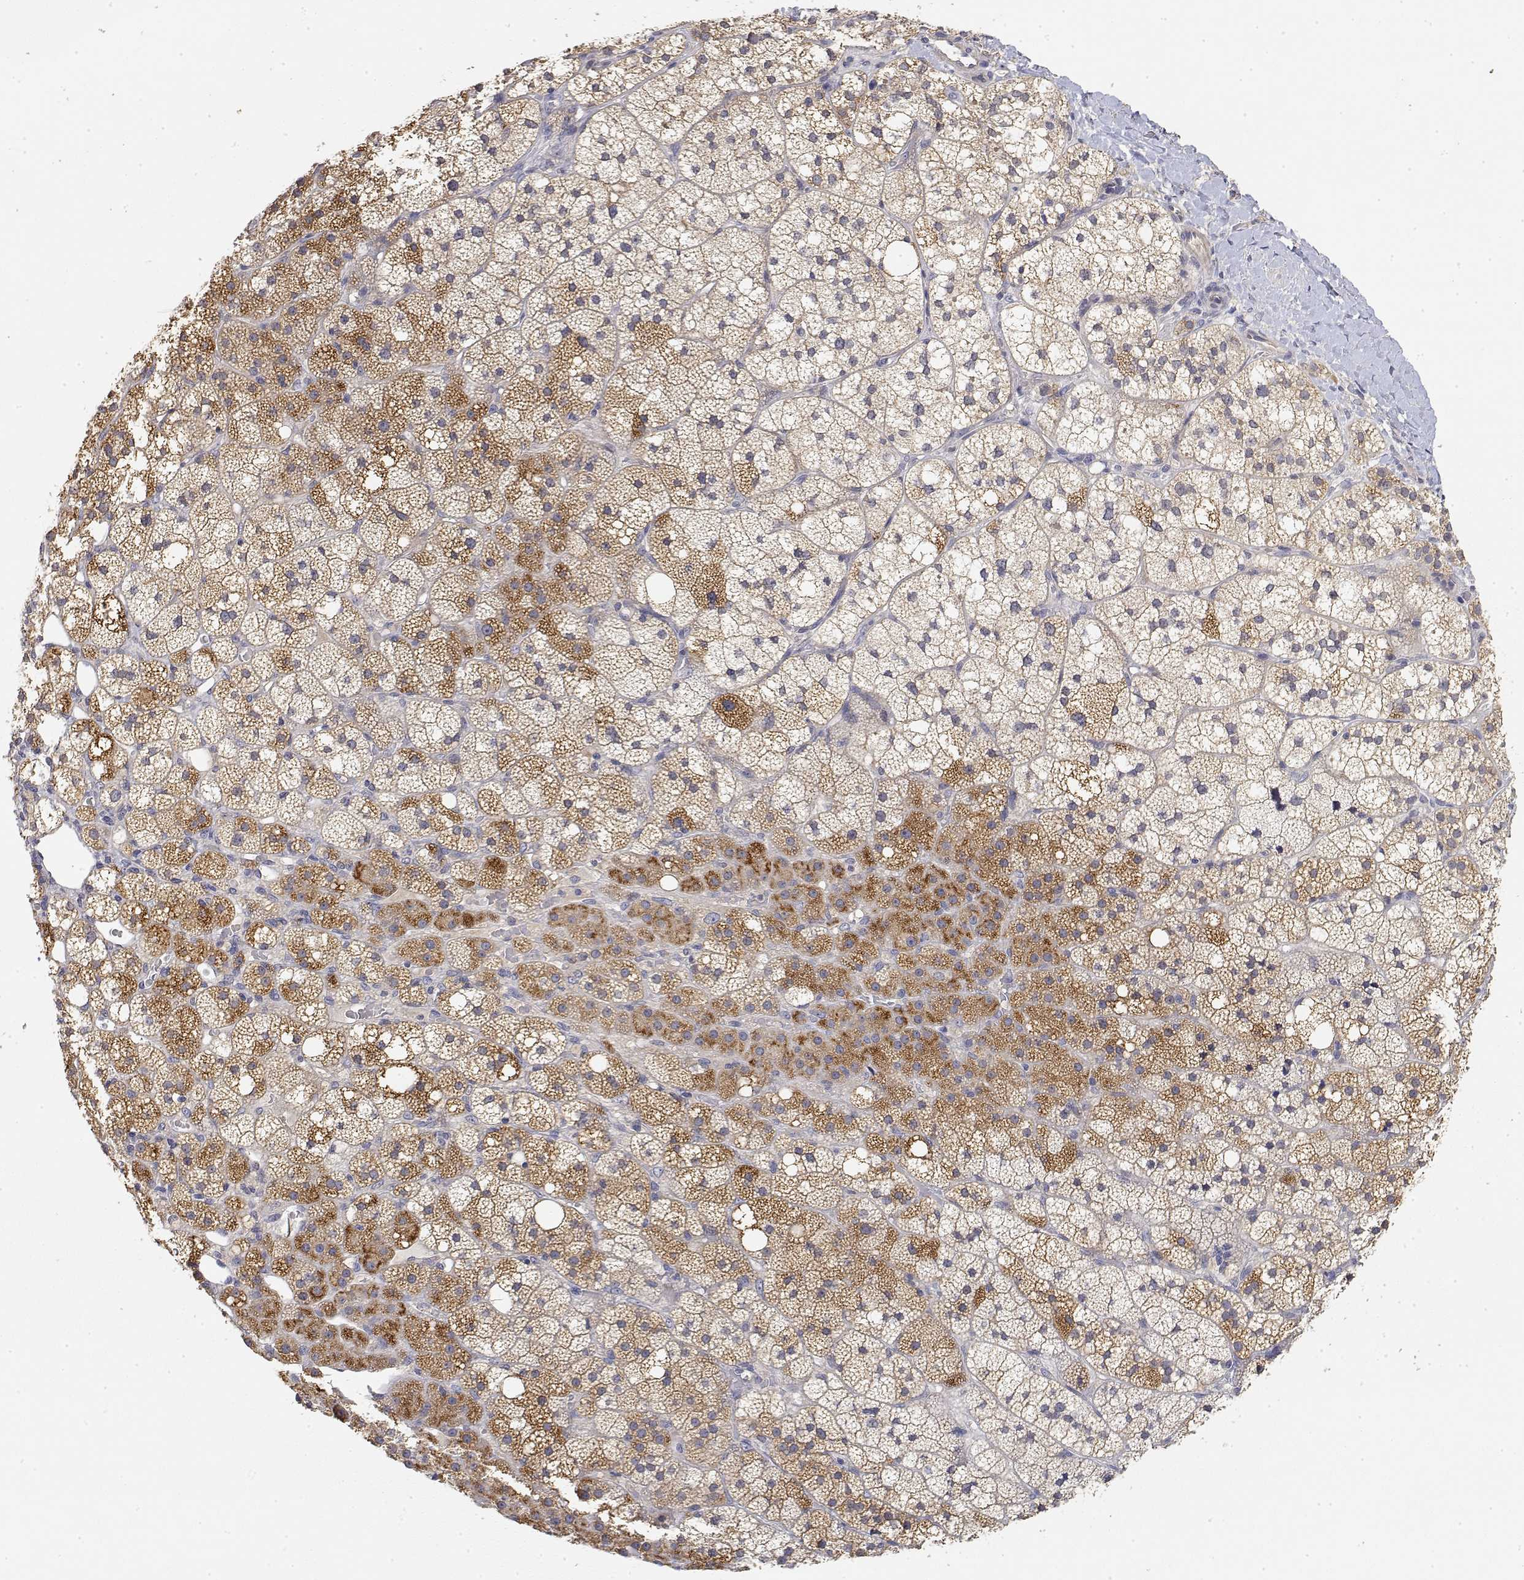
{"staining": {"intensity": "moderate", "quantity": ">75%", "location": "cytoplasmic/membranous"}, "tissue": "adrenal gland", "cell_type": "Glandular cells", "image_type": "normal", "snomed": [{"axis": "morphology", "description": "Normal tissue, NOS"}, {"axis": "topography", "description": "Adrenal gland"}], "caption": "IHC (DAB (3,3'-diaminobenzidine)) staining of normal adrenal gland shows moderate cytoplasmic/membranous protein staining in approximately >75% of glandular cells. Using DAB (3,3'-diaminobenzidine) (brown) and hematoxylin (blue) stains, captured at high magnification using brightfield microscopy.", "gene": "LONRF3", "patient": {"sex": "male", "age": 53}}